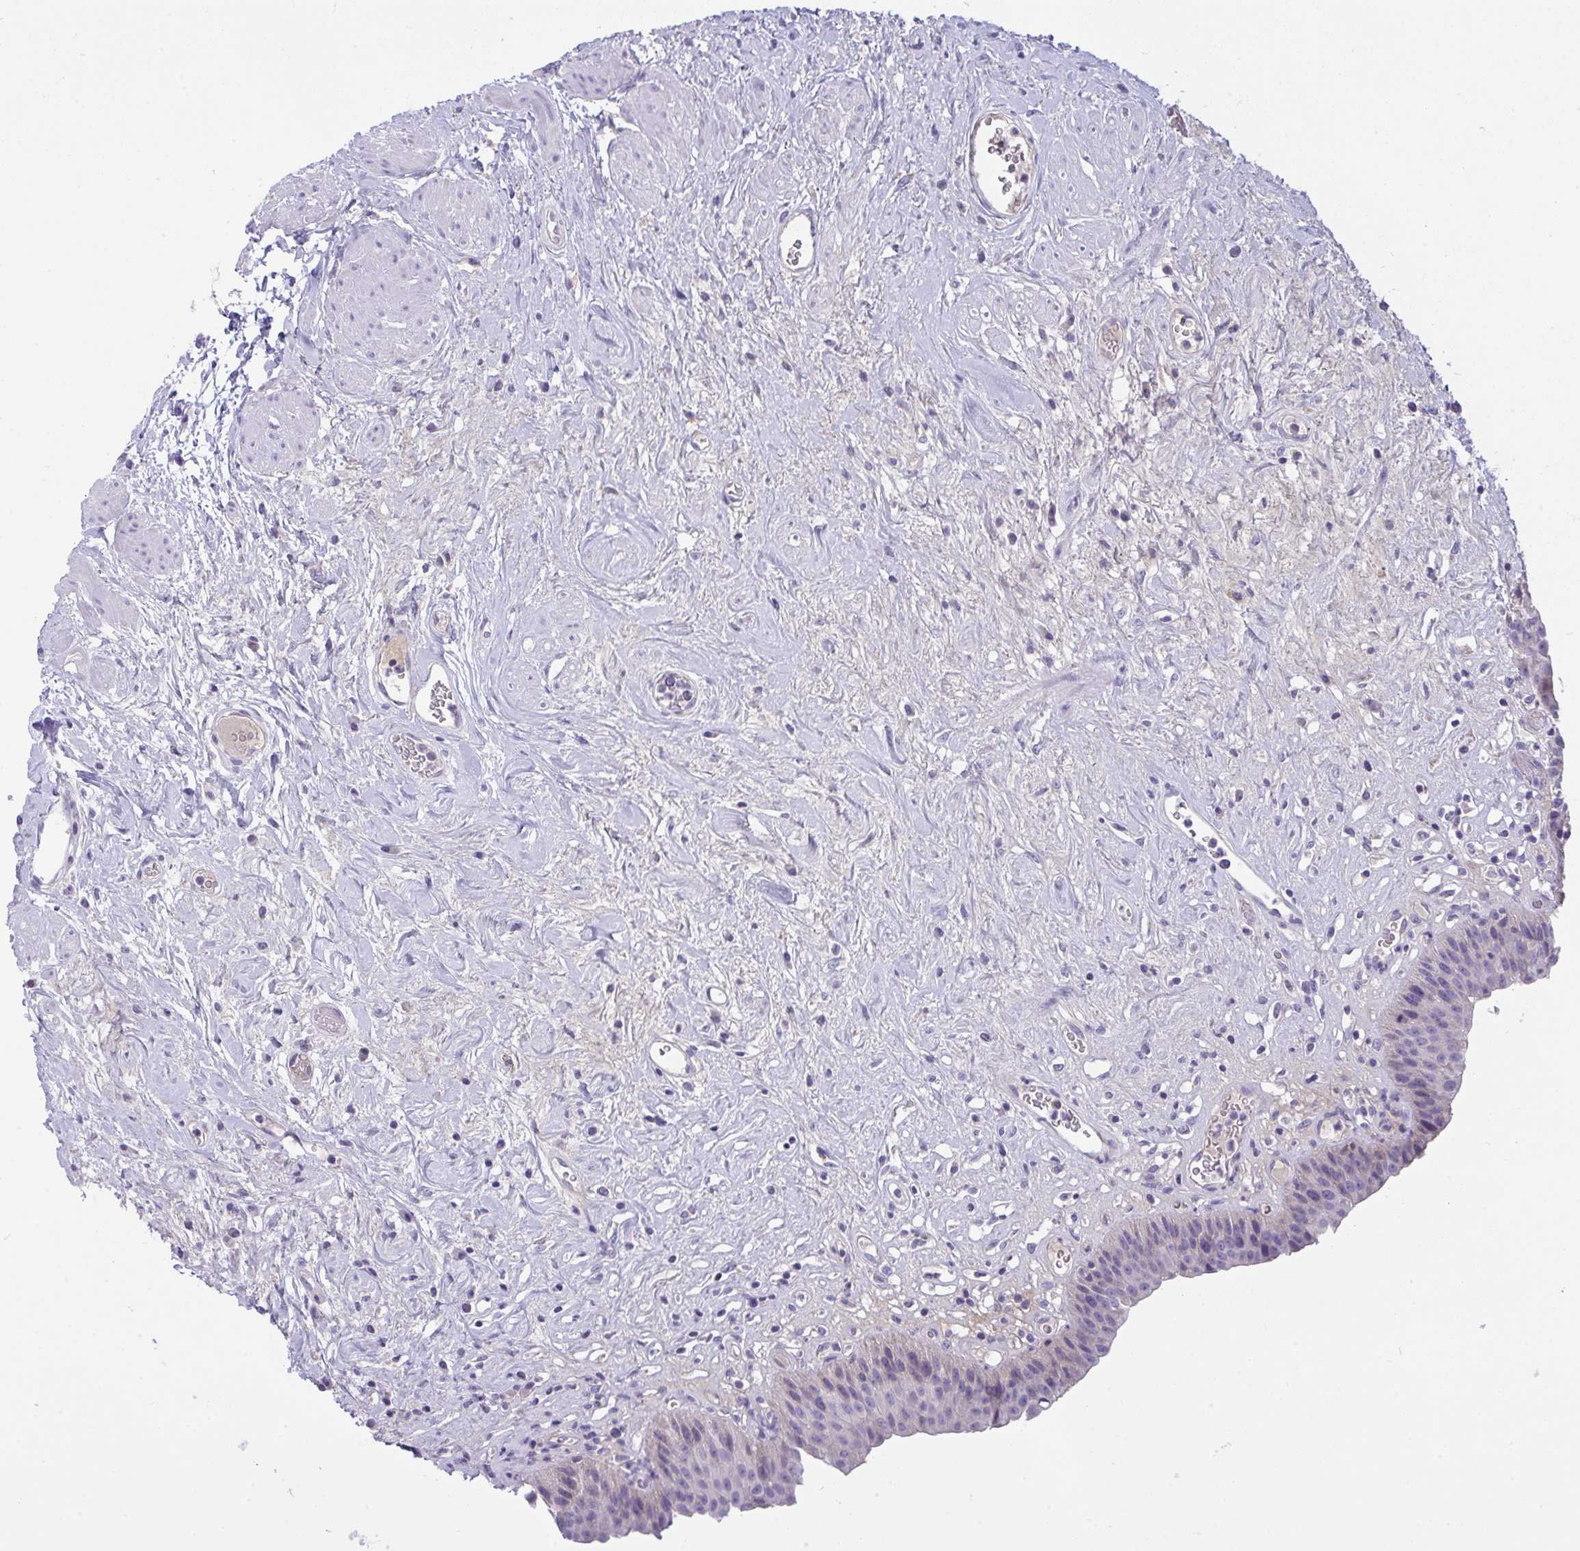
{"staining": {"intensity": "weak", "quantity": "<25%", "location": "cytoplasmic/membranous"}, "tissue": "urinary bladder", "cell_type": "Urothelial cells", "image_type": "normal", "snomed": [{"axis": "morphology", "description": "Normal tissue, NOS"}, {"axis": "topography", "description": "Urinary bladder"}], "caption": "DAB (3,3'-diaminobenzidine) immunohistochemical staining of benign urinary bladder reveals no significant expression in urothelial cells. (DAB (3,3'-diaminobenzidine) IHC visualized using brightfield microscopy, high magnification).", "gene": "PLA2G12B", "patient": {"sex": "female", "age": 56}}